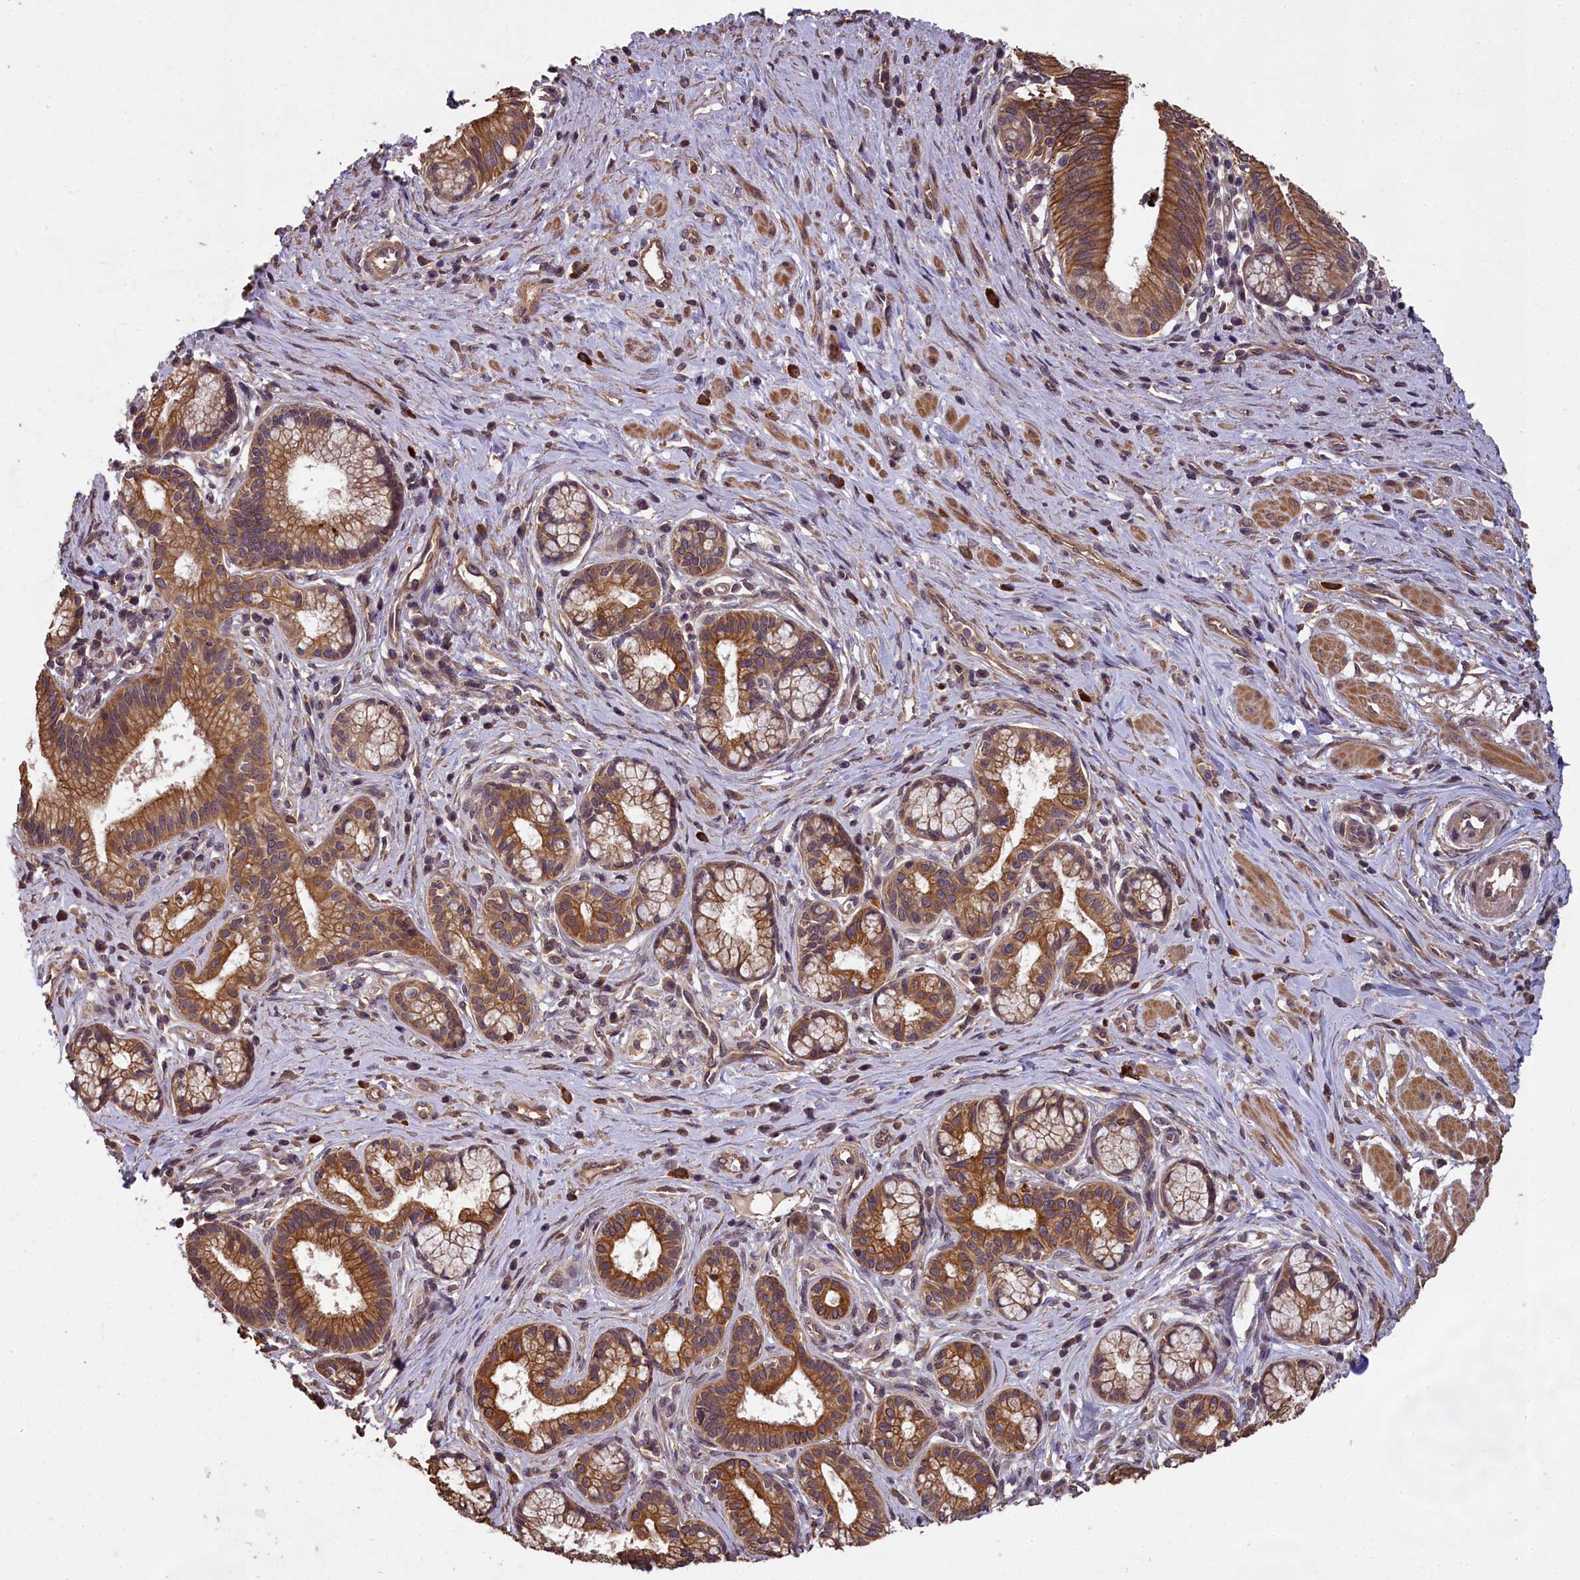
{"staining": {"intensity": "moderate", "quantity": ">75%", "location": "cytoplasmic/membranous"}, "tissue": "pancreatic cancer", "cell_type": "Tumor cells", "image_type": "cancer", "snomed": [{"axis": "morphology", "description": "Adenocarcinoma, NOS"}, {"axis": "topography", "description": "Pancreas"}], "caption": "Immunohistochemical staining of human pancreatic cancer (adenocarcinoma) shows moderate cytoplasmic/membranous protein expression in about >75% of tumor cells.", "gene": "CHD9", "patient": {"sex": "male", "age": 72}}